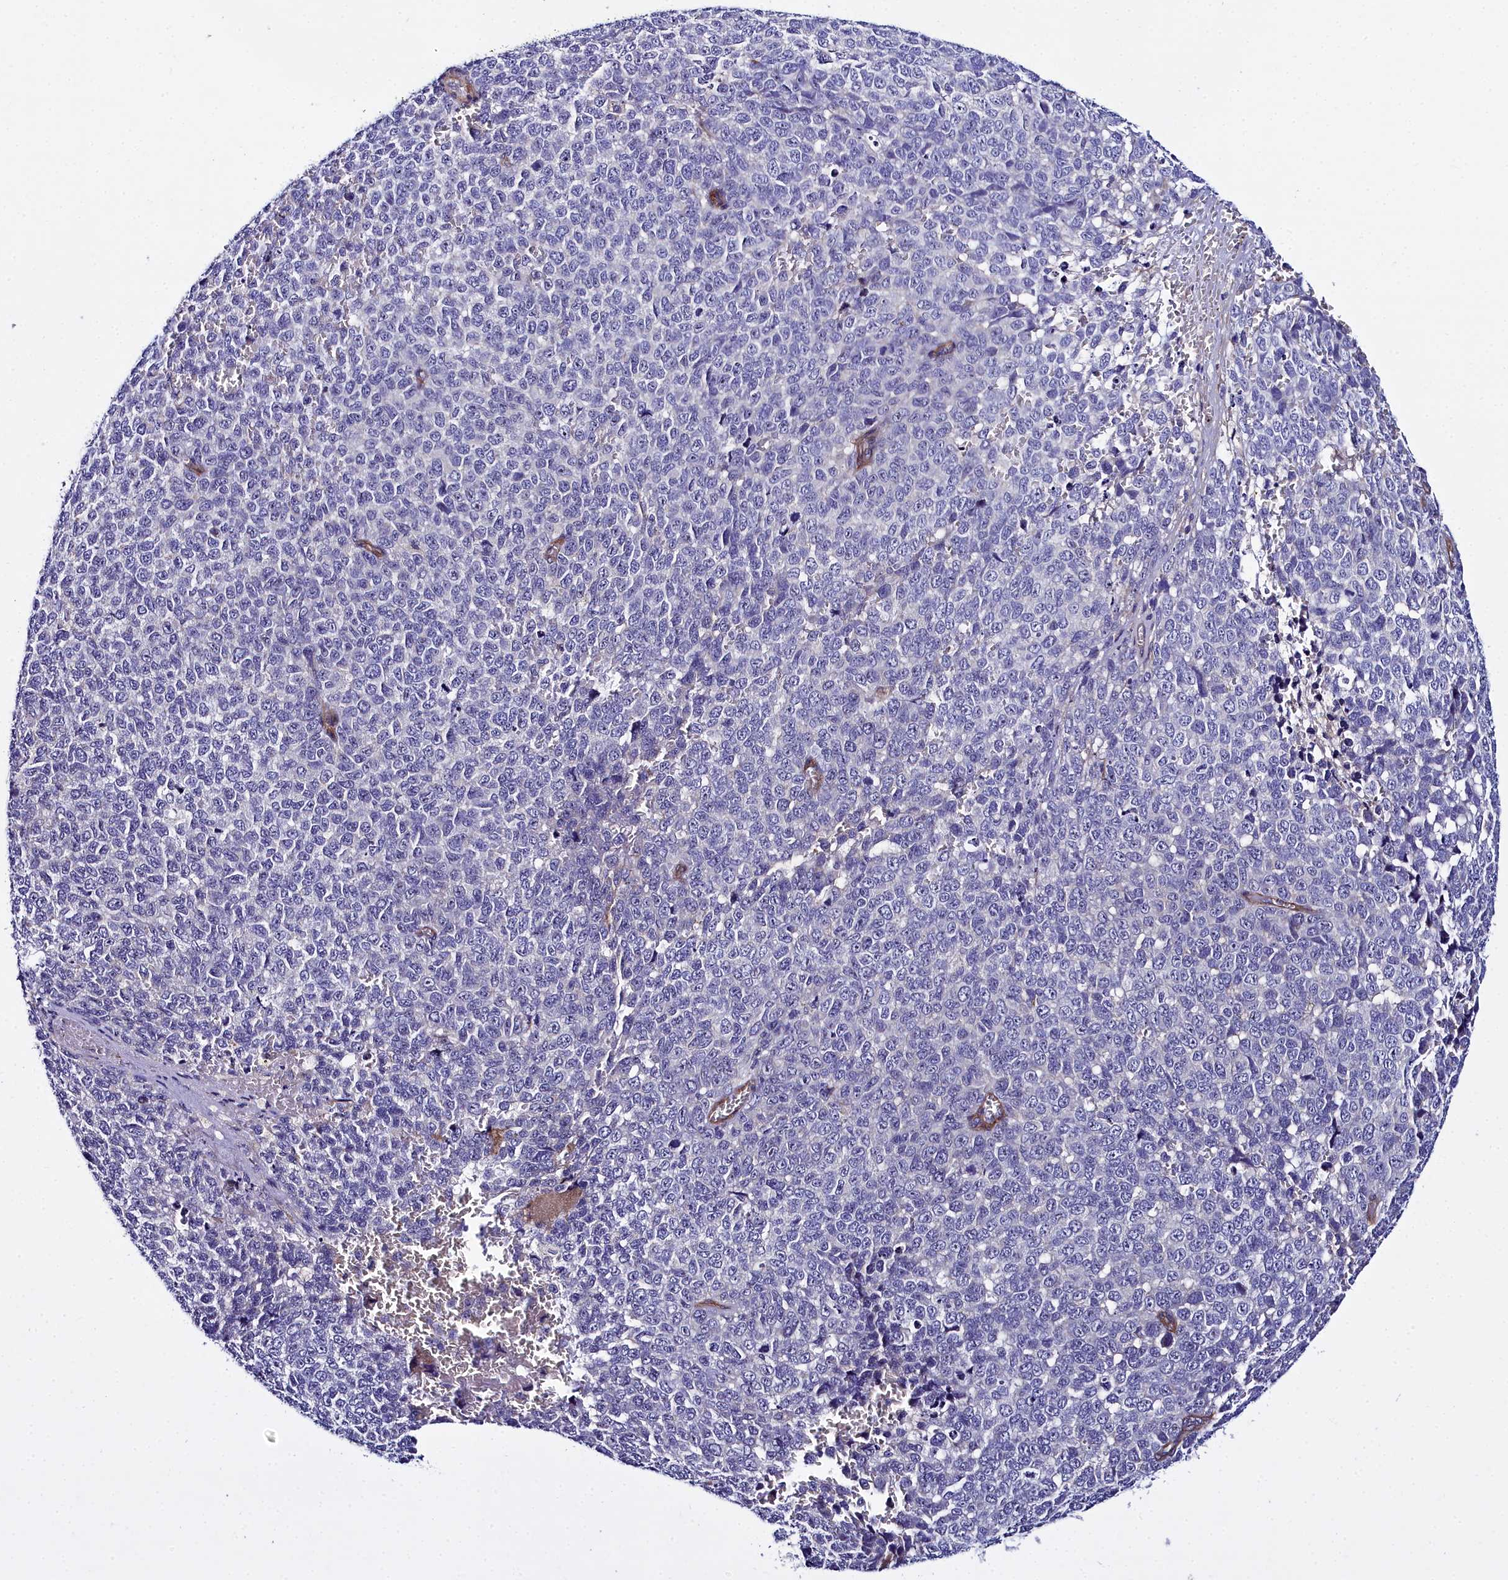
{"staining": {"intensity": "negative", "quantity": "none", "location": "none"}, "tissue": "melanoma", "cell_type": "Tumor cells", "image_type": "cancer", "snomed": [{"axis": "morphology", "description": "Malignant melanoma, NOS"}, {"axis": "topography", "description": "Nose, NOS"}], "caption": "A photomicrograph of melanoma stained for a protein exhibits no brown staining in tumor cells. The staining is performed using DAB brown chromogen with nuclei counter-stained in using hematoxylin.", "gene": "FADS3", "patient": {"sex": "female", "age": 48}}